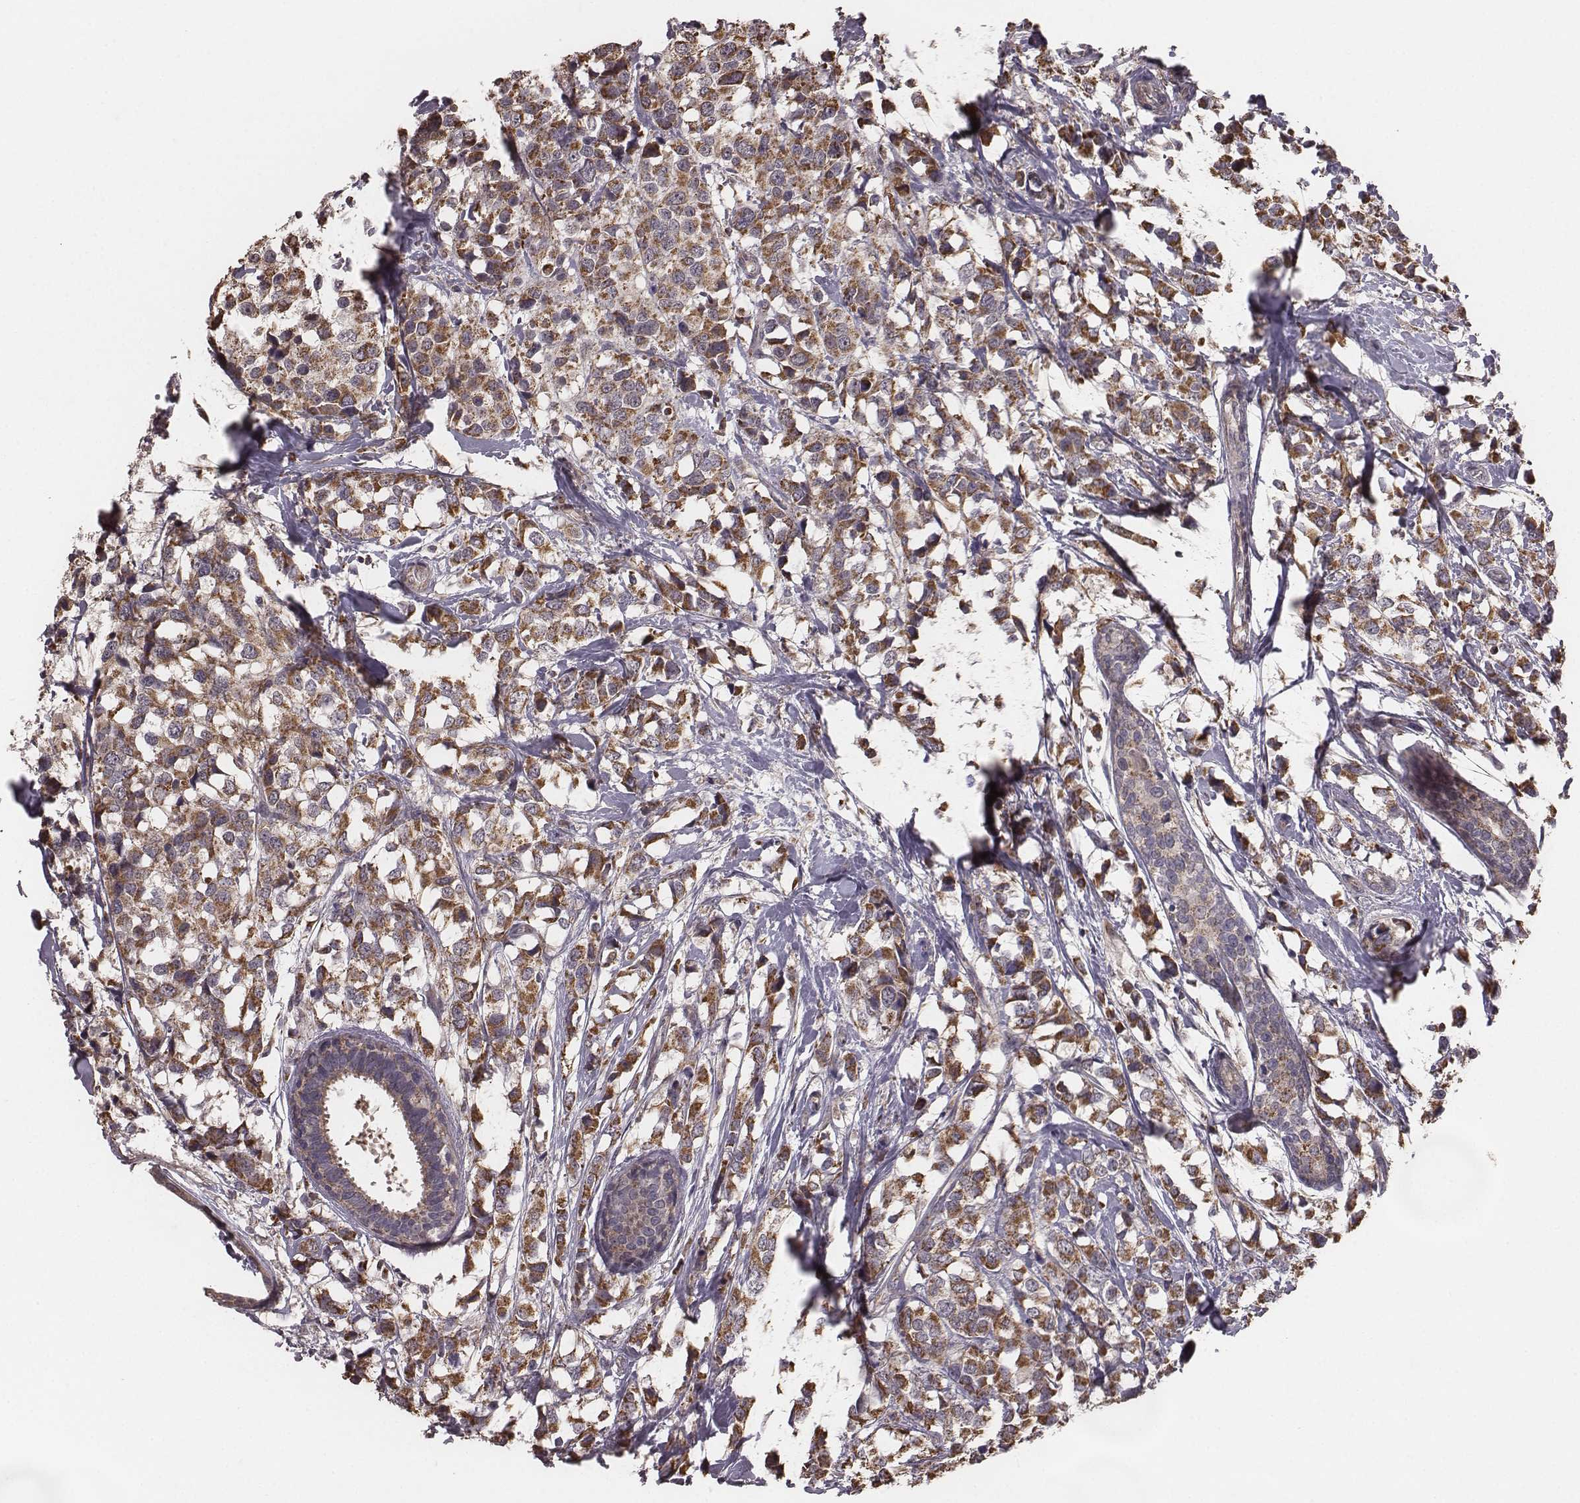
{"staining": {"intensity": "strong", "quantity": ">75%", "location": "cytoplasmic/membranous"}, "tissue": "breast cancer", "cell_type": "Tumor cells", "image_type": "cancer", "snomed": [{"axis": "morphology", "description": "Lobular carcinoma"}, {"axis": "topography", "description": "Breast"}], "caption": "High-magnification brightfield microscopy of breast cancer stained with DAB (3,3'-diaminobenzidine) (brown) and counterstained with hematoxylin (blue). tumor cells exhibit strong cytoplasmic/membranous positivity is seen in approximately>75% of cells.", "gene": "PDCD2L", "patient": {"sex": "female", "age": 59}}